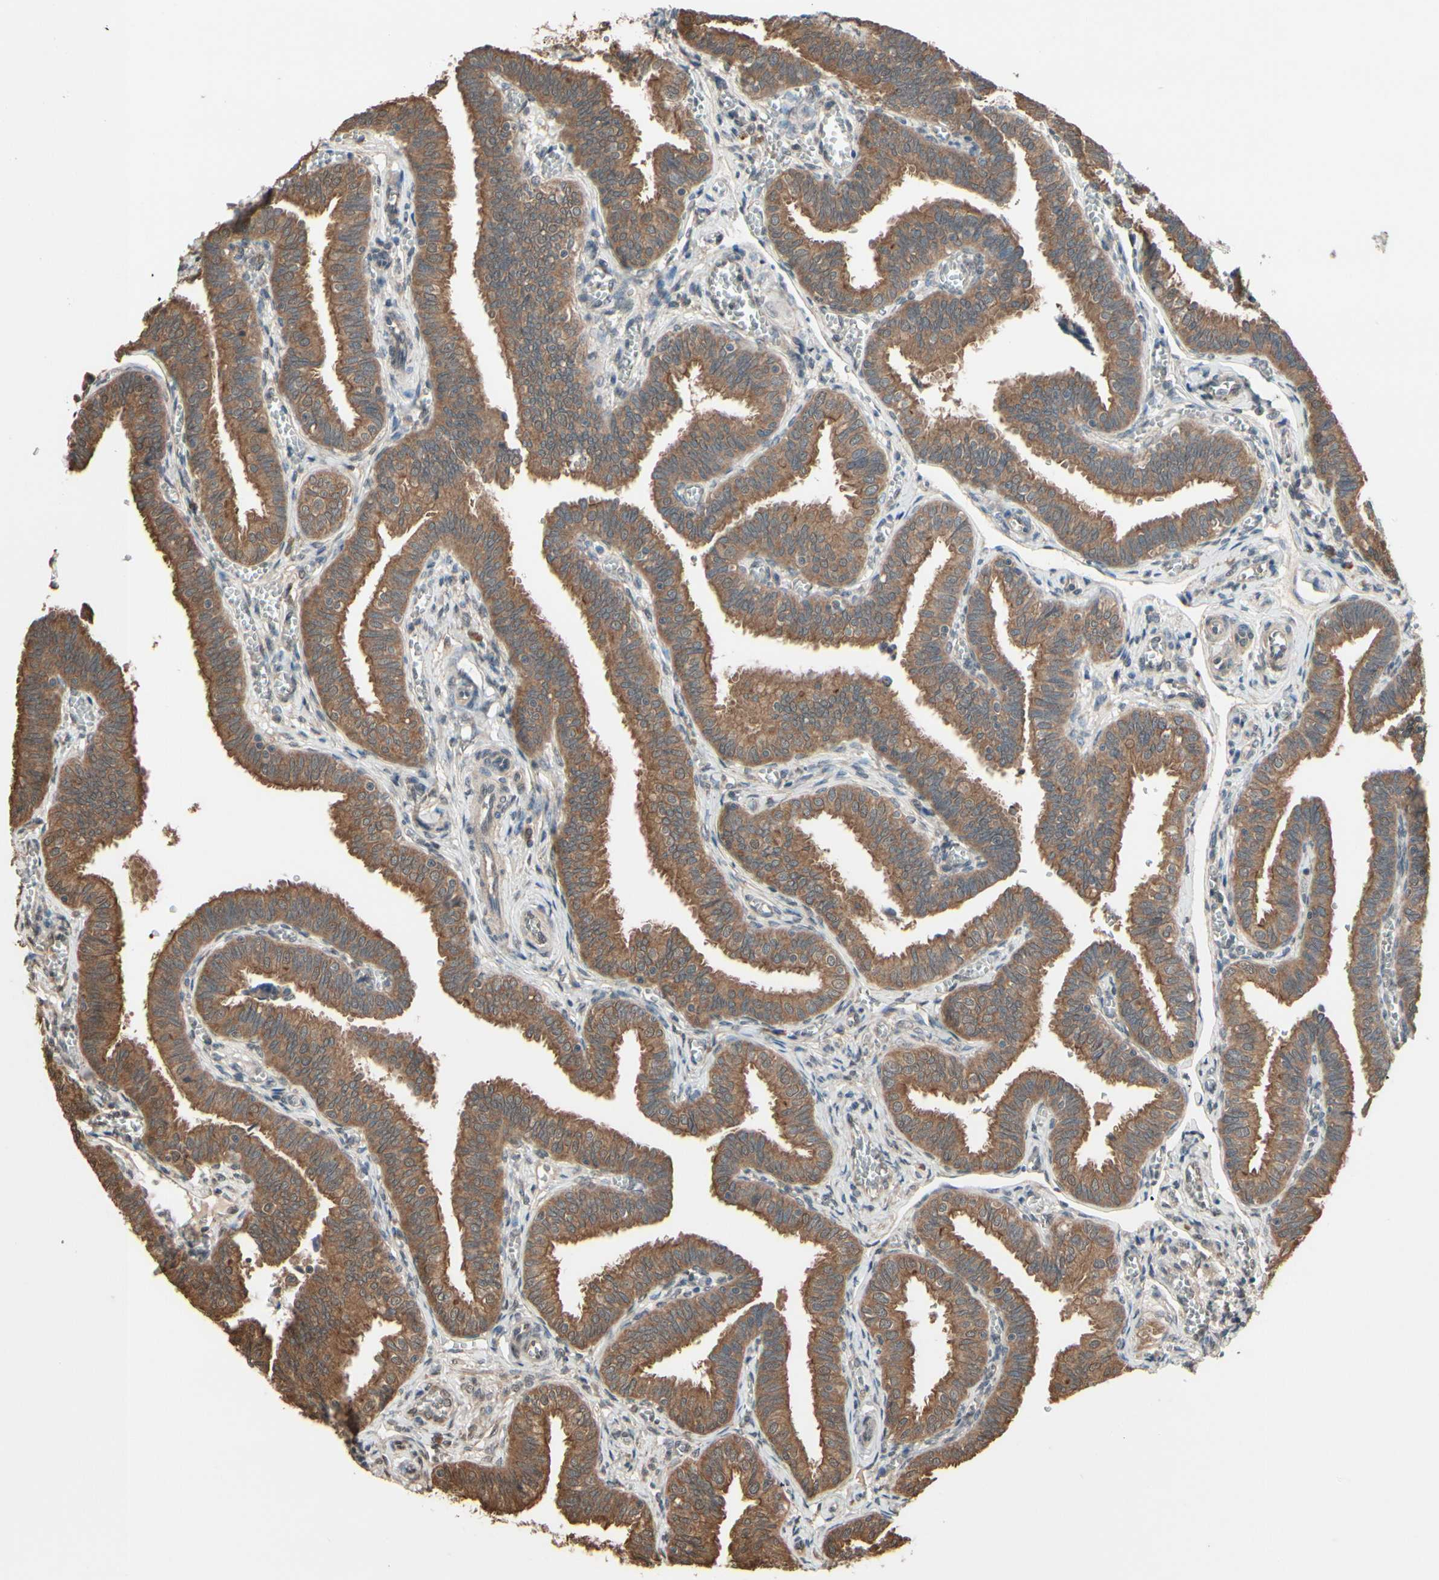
{"staining": {"intensity": "moderate", "quantity": ">75%", "location": "cytoplasmic/membranous"}, "tissue": "fallopian tube", "cell_type": "Glandular cells", "image_type": "normal", "snomed": [{"axis": "morphology", "description": "Normal tissue, NOS"}, {"axis": "topography", "description": "Fallopian tube"}], "caption": "Human fallopian tube stained for a protein (brown) shows moderate cytoplasmic/membranous positive expression in about >75% of glandular cells.", "gene": "PNPLA7", "patient": {"sex": "female", "age": 46}}